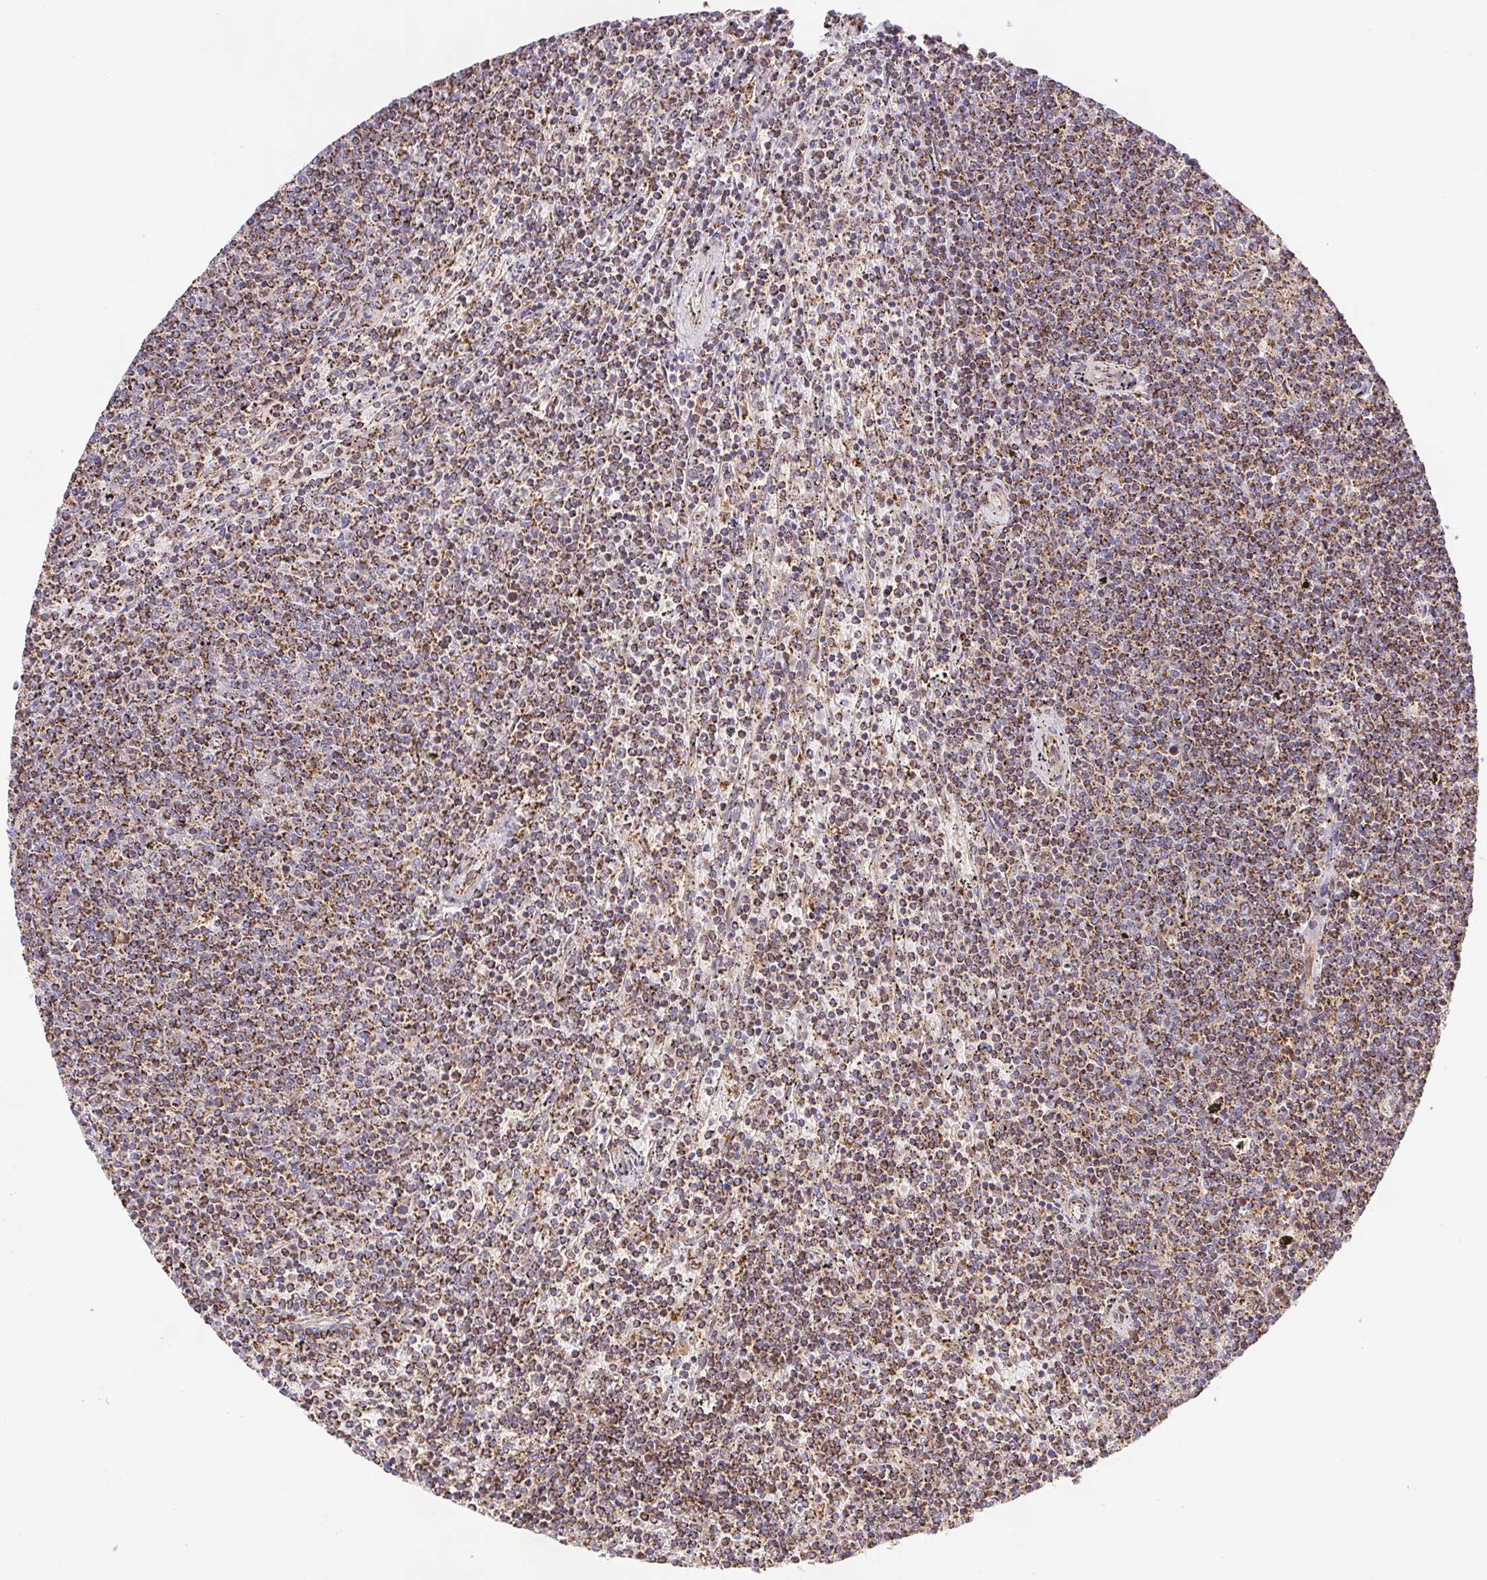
{"staining": {"intensity": "moderate", "quantity": ">75%", "location": "cytoplasmic/membranous"}, "tissue": "lymphoma", "cell_type": "Tumor cells", "image_type": "cancer", "snomed": [{"axis": "morphology", "description": "Malignant lymphoma, non-Hodgkin's type, Low grade"}, {"axis": "topography", "description": "Spleen"}], "caption": "Protein analysis of malignant lymphoma, non-Hodgkin's type (low-grade) tissue demonstrates moderate cytoplasmic/membranous positivity in about >75% of tumor cells. (DAB (3,3'-diaminobenzidine) IHC, brown staining for protein, blue staining for nuclei).", "gene": "NIPSNAP2", "patient": {"sex": "female", "age": 50}}